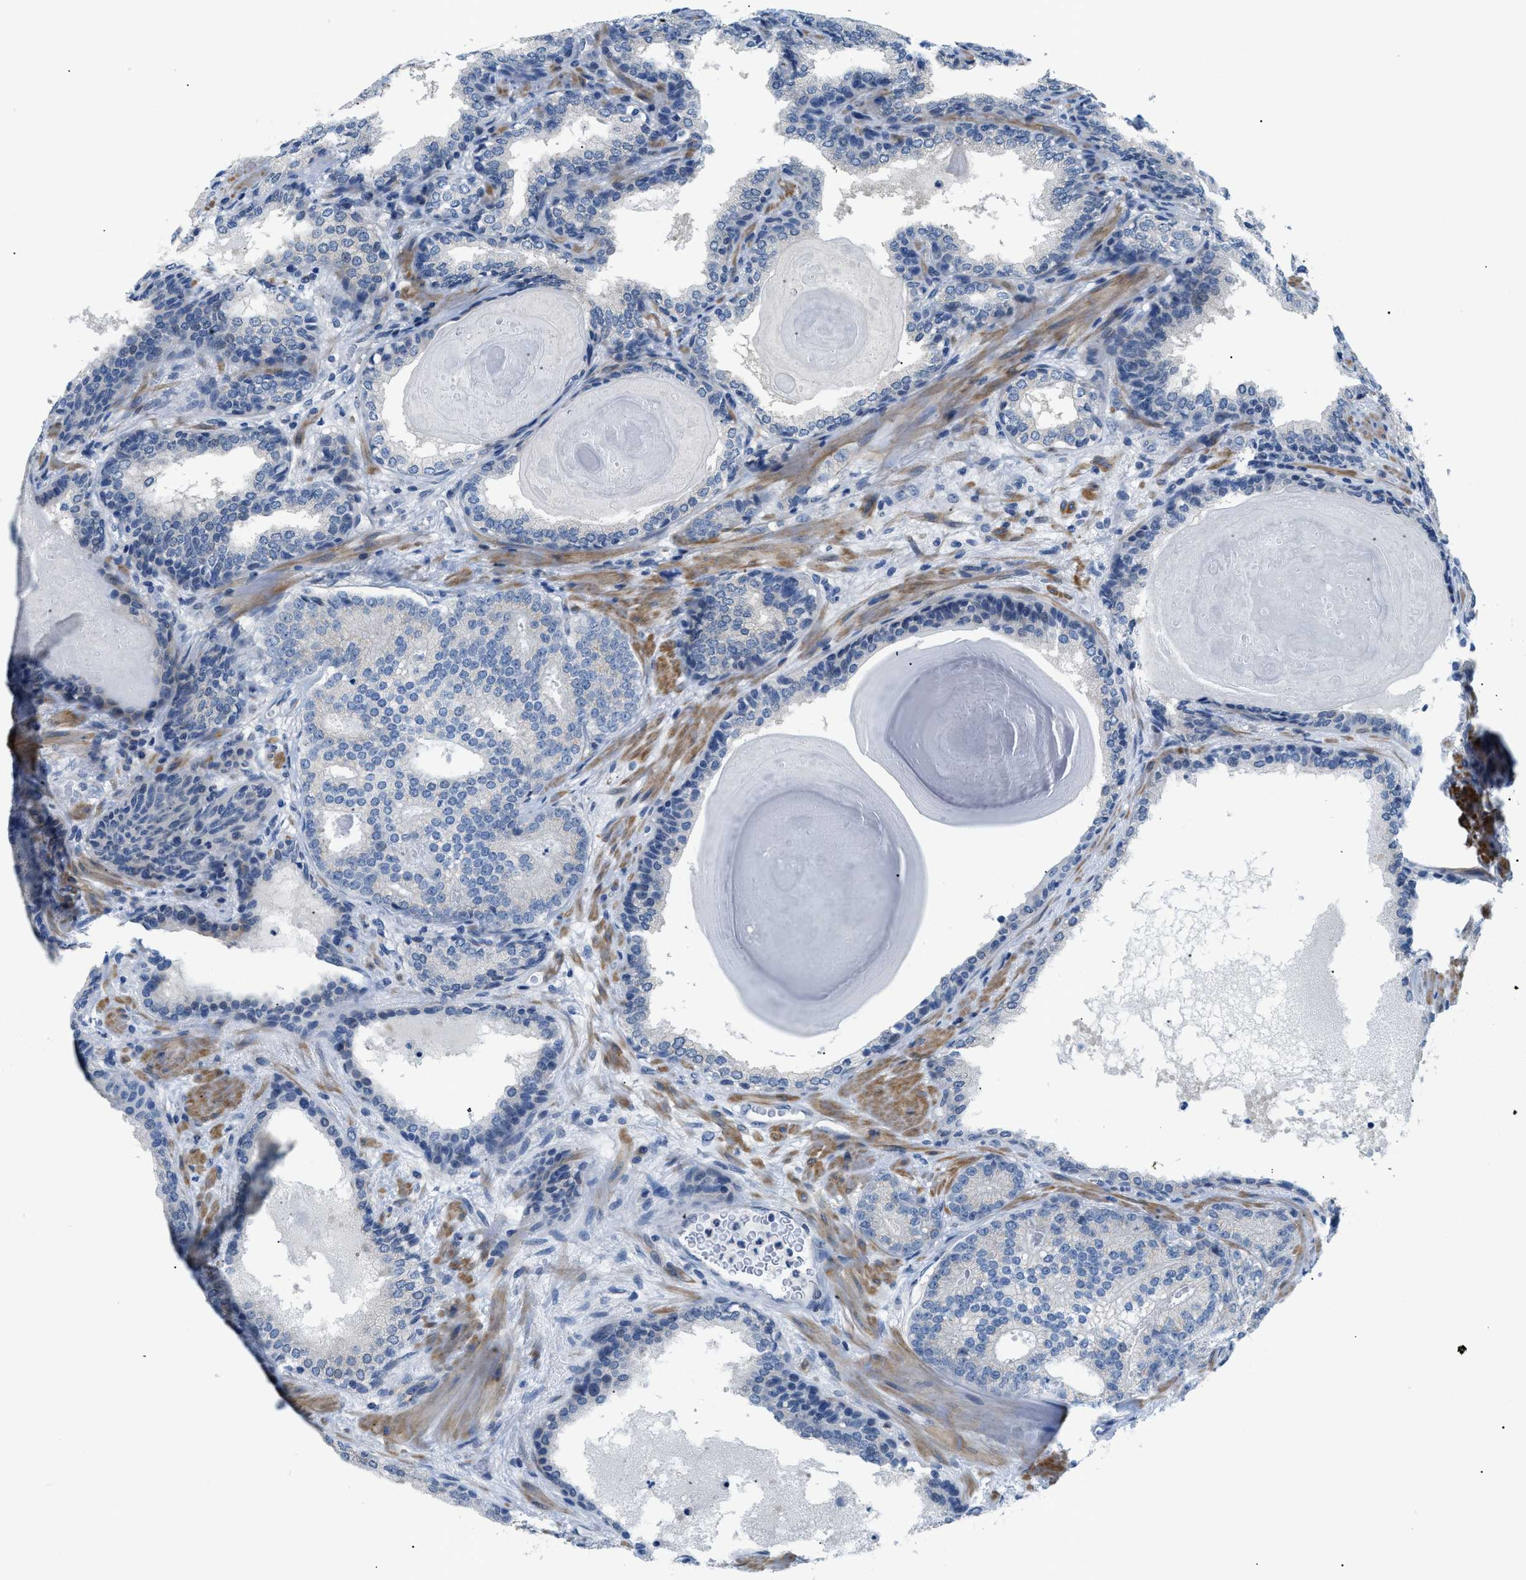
{"staining": {"intensity": "negative", "quantity": "none", "location": "none"}, "tissue": "prostate cancer", "cell_type": "Tumor cells", "image_type": "cancer", "snomed": [{"axis": "morphology", "description": "Adenocarcinoma, High grade"}, {"axis": "topography", "description": "Prostate"}], "caption": "The photomicrograph displays no staining of tumor cells in adenocarcinoma (high-grade) (prostate).", "gene": "FDCSP", "patient": {"sex": "male", "age": 61}}